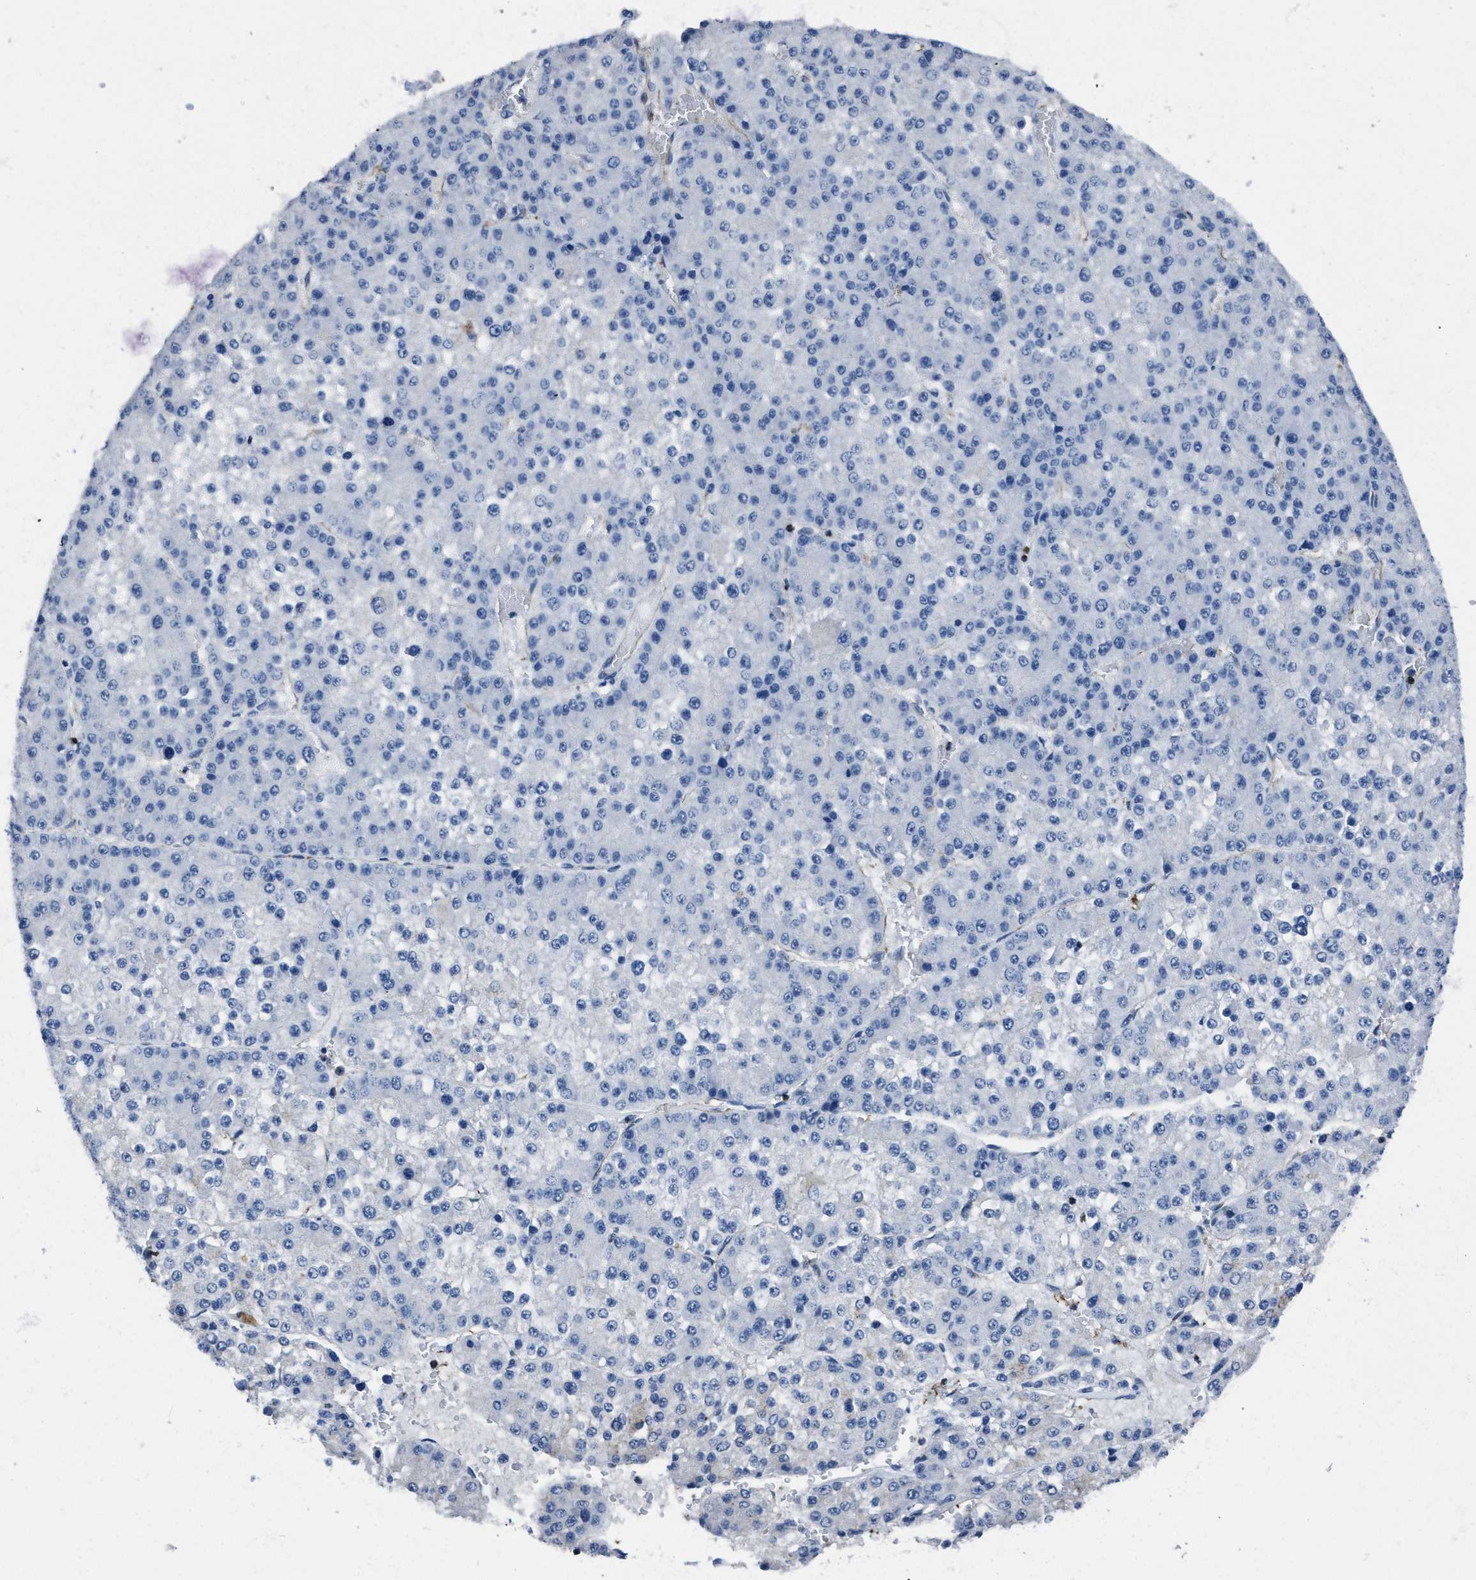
{"staining": {"intensity": "negative", "quantity": "none", "location": "none"}, "tissue": "liver cancer", "cell_type": "Tumor cells", "image_type": "cancer", "snomed": [{"axis": "morphology", "description": "Carcinoma, Hepatocellular, NOS"}, {"axis": "topography", "description": "Liver"}], "caption": "Immunohistochemistry (IHC) of human liver cancer (hepatocellular carcinoma) shows no expression in tumor cells.", "gene": "ITGA3", "patient": {"sex": "female", "age": 73}}